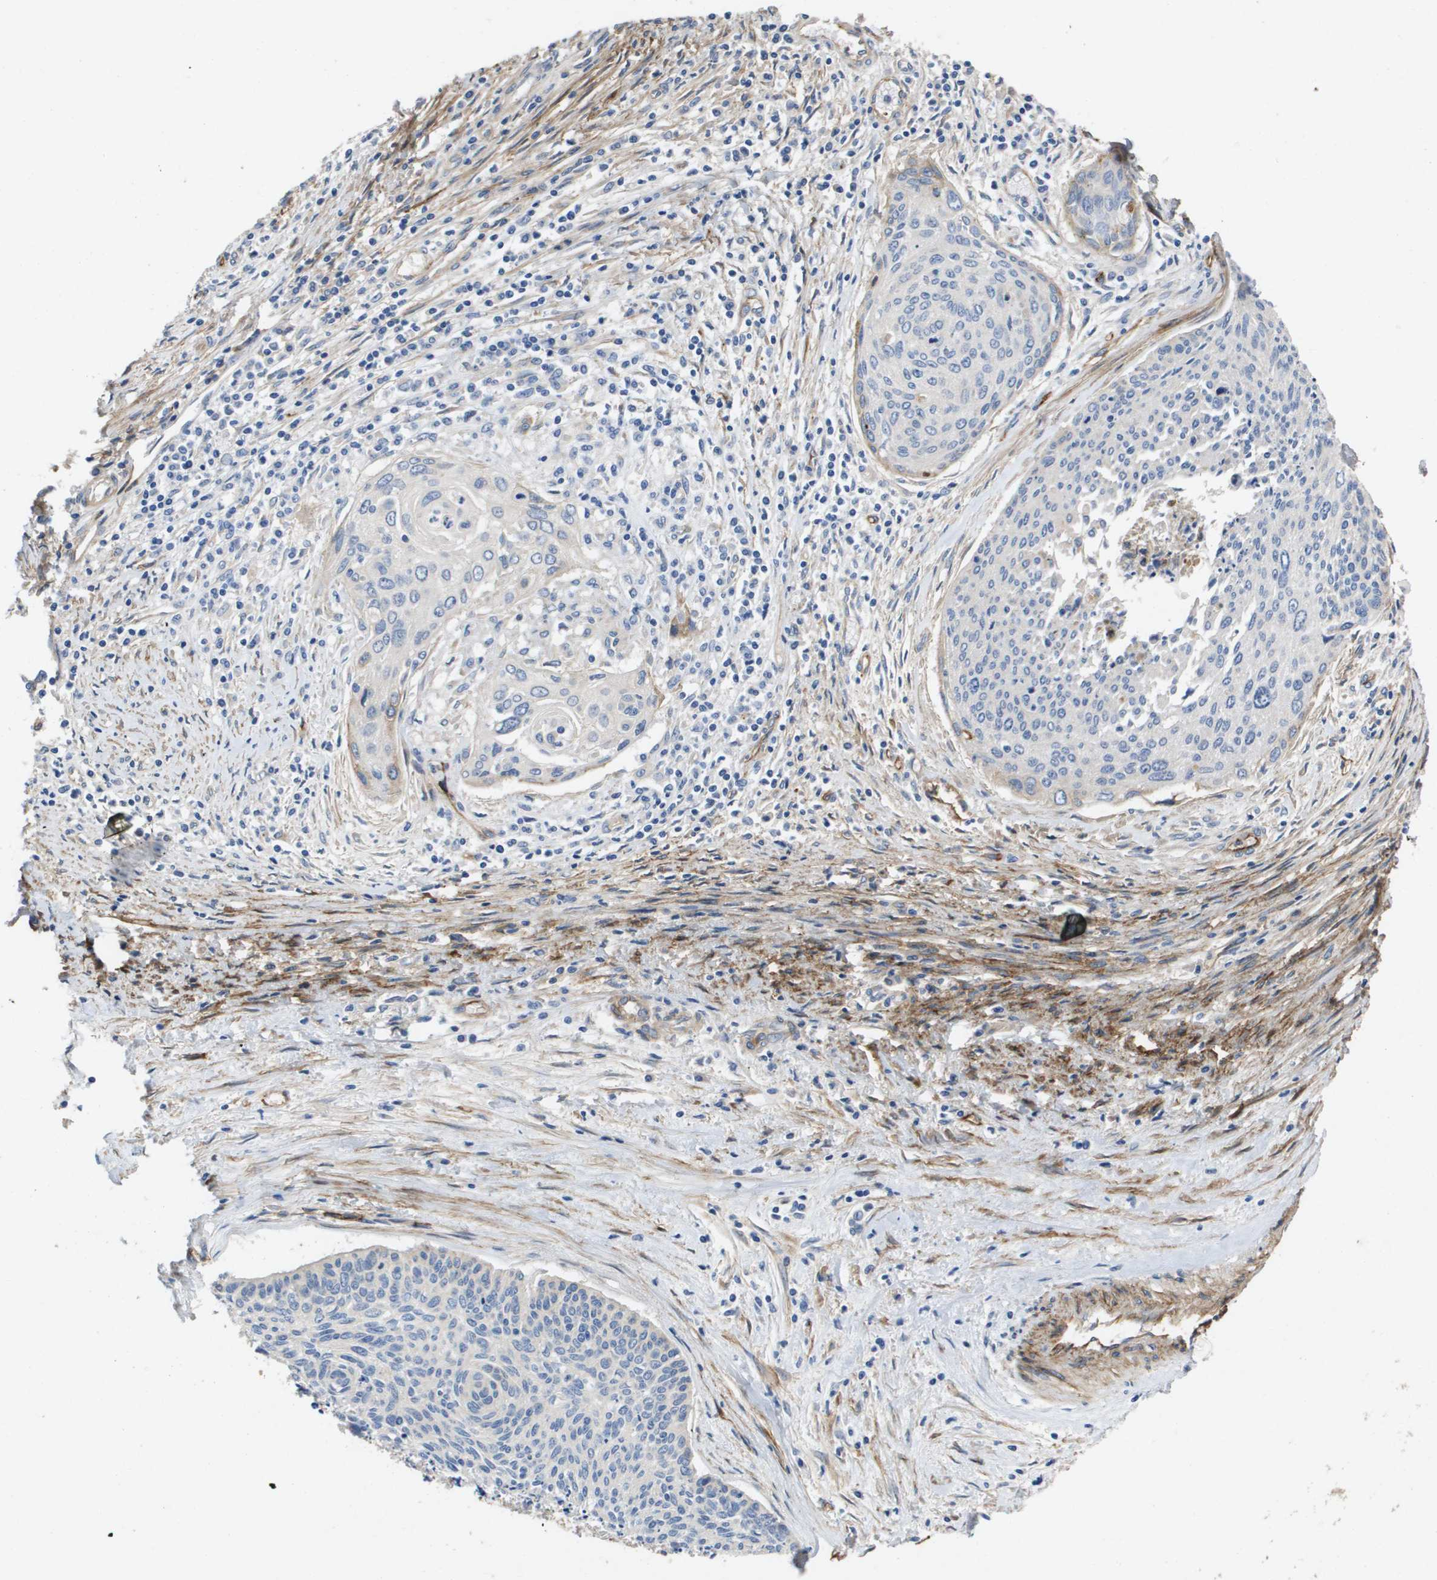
{"staining": {"intensity": "negative", "quantity": "none", "location": "none"}, "tissue": "cervical cancer", "cell_type": "Tumor cells", "image_type": "cancer", "snomed": [{"axis": "morphology", "description": "Squamous cell carcinoma, NOS"}, {"axis": "topography", "description": "Cervix"}], "caption": "There is no significant positivity in tumor cells of cervical cancer (squamous cell carcinoma).", "gene": "ENTPD2", "patient": {"sex": "female", "age": 55}}